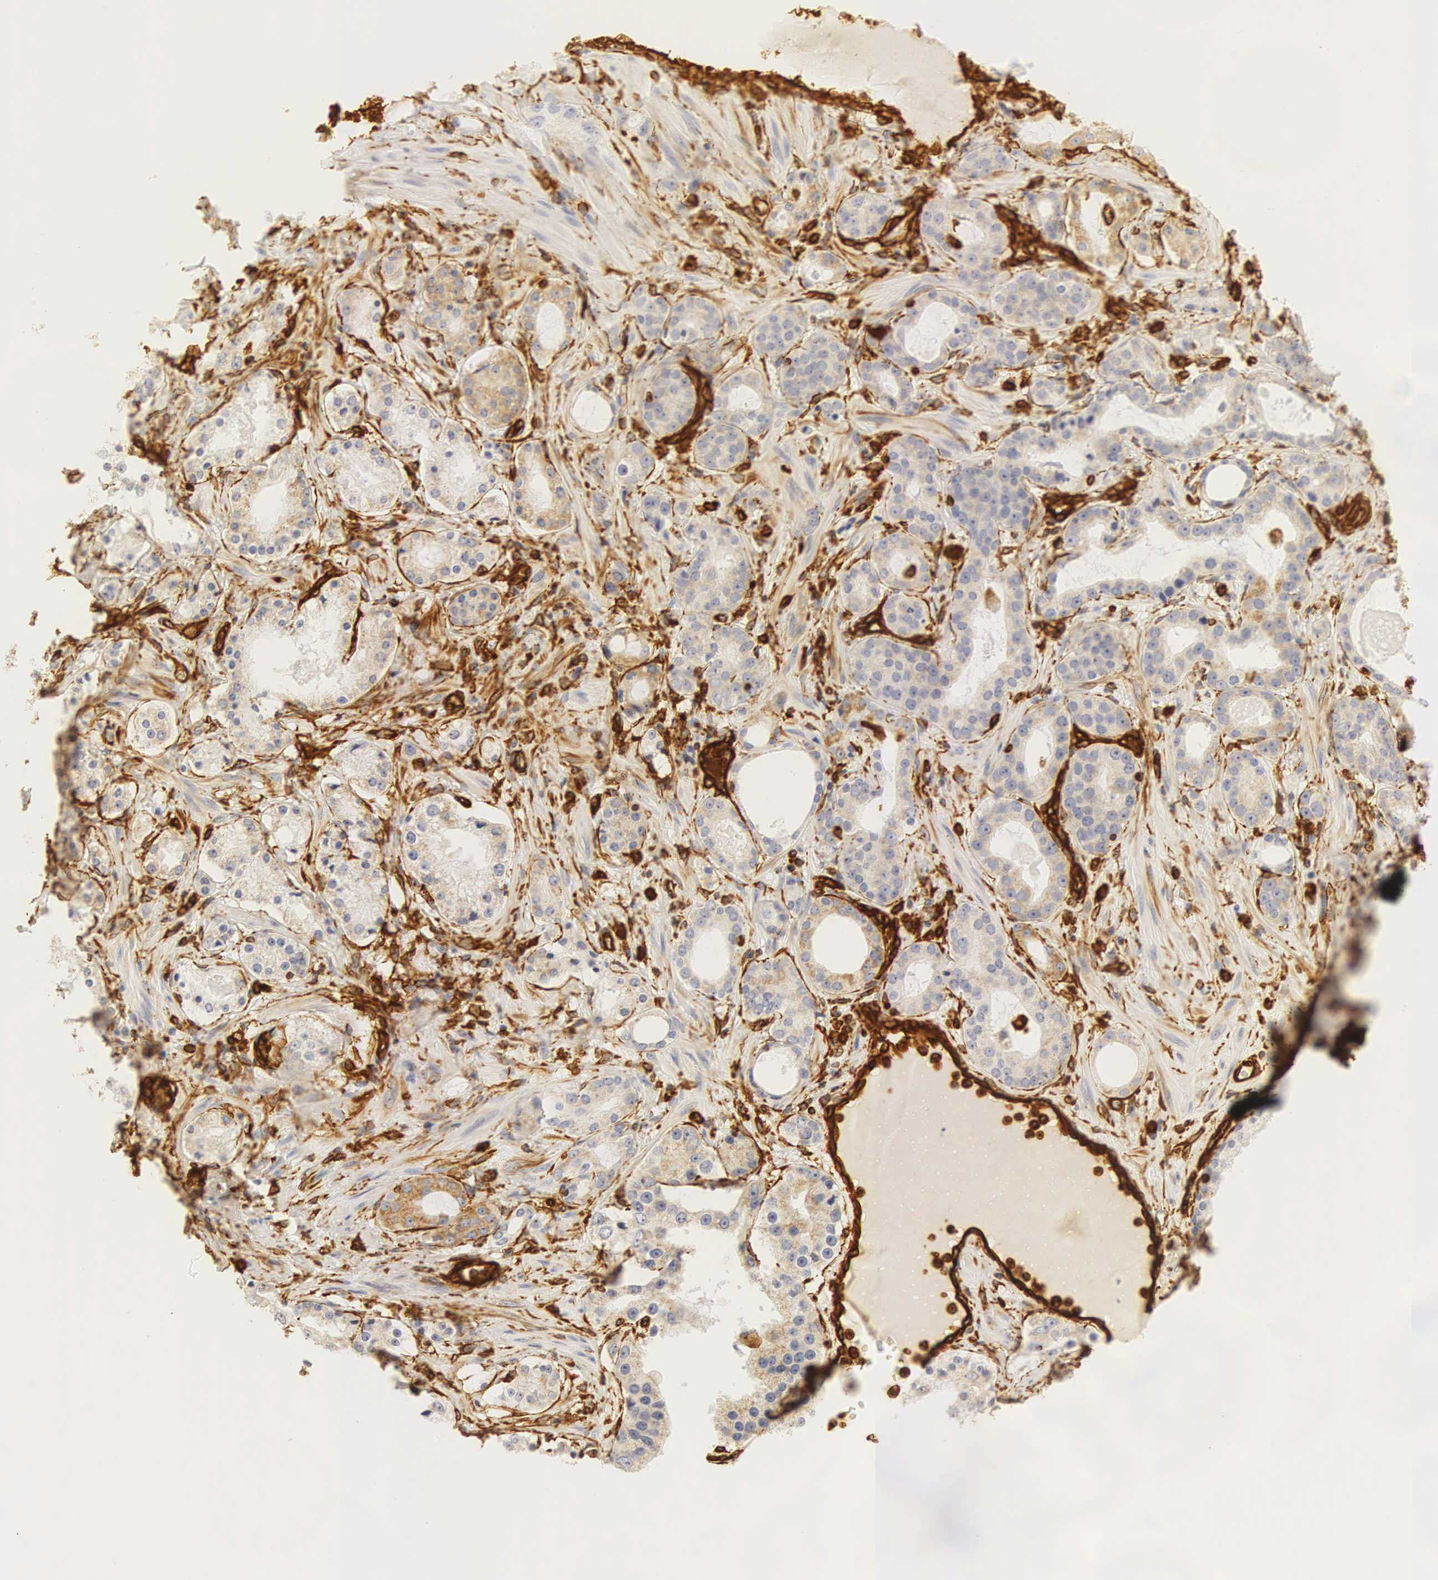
{"staining": {"intensity": "negative", "quantity": "none", "location": "none"}, "tissue": "prostate cancer", "cell_type": "Tumor cells", "image_type": "cancer", "snomed": [{"axis": "morphology", "description": "Adenocarcinoma, Medium grade"}, {"axis": "topography", "description": "Prostate"}], "caption": "Tumor cells are negative for brown protein staining in prostate adenocarcinoma (medium-grade).", "gene": "VIM", "patient": {"sex": "male", "age": 73}}